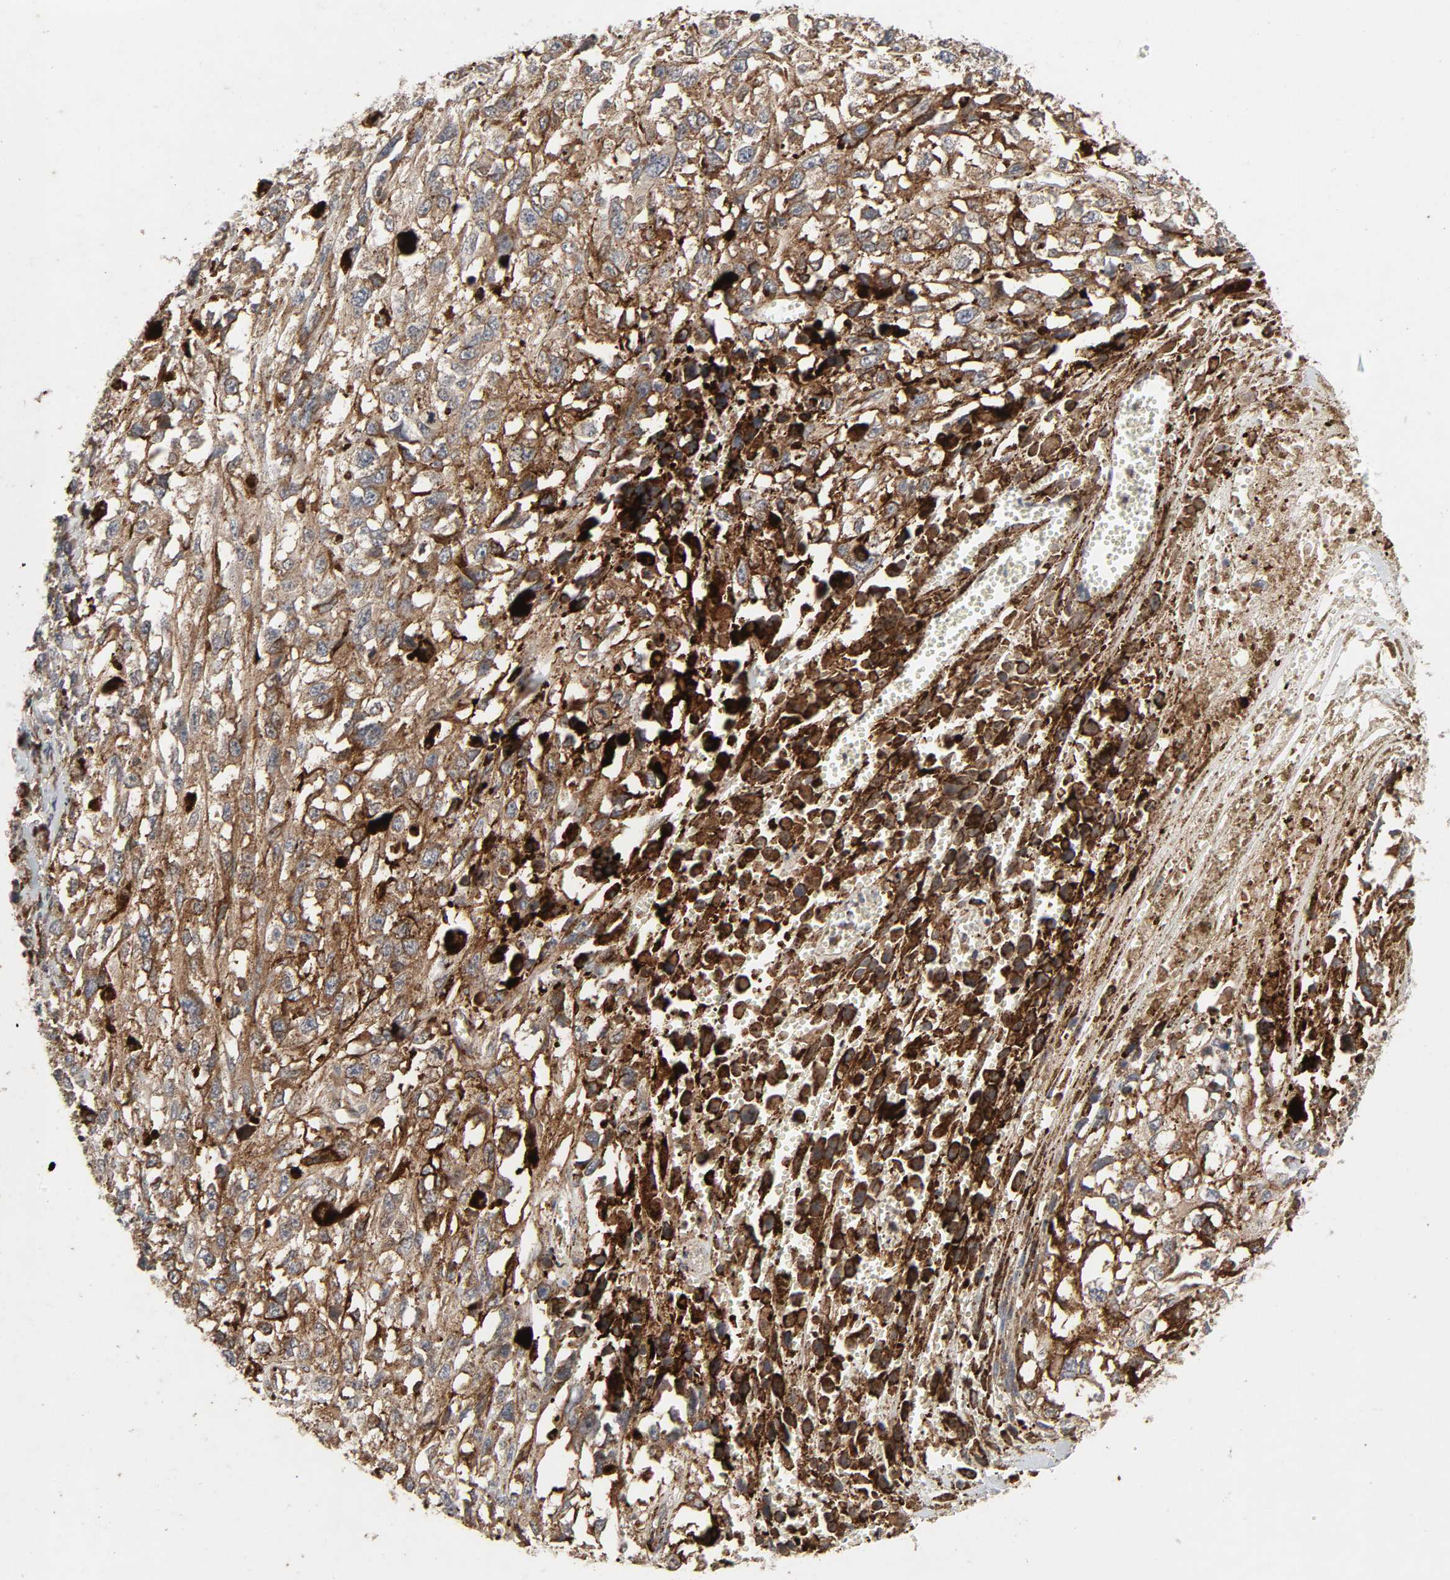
{"staining": {"intensity": "moderate", "quantity": ">75%", "location": "cytoplasmic/membranous"}, "tissue": "melanoma", "cell_type": "Tumor cells", "image_type": "cancer", "snomed": [{"axis": "morphology", "description": "Malignant melanoma, Metastatic site"}, {"axis": "topography", "description": "Lymph node"}], "caption": "Immunohistochemistry histopathology image of neoplastic tissue: human malignant melanoma (metastatic site) stained using immunohistochemistry (IHC) demonstrates medium levels of moderate protein expression localized specifically in the cytoplasmic/membranous of tumor cells, appearing as a cytoplasmic/membranous brown color.", "gene": "ADCY4", "patient": {"sex": "male", "age": 59}}